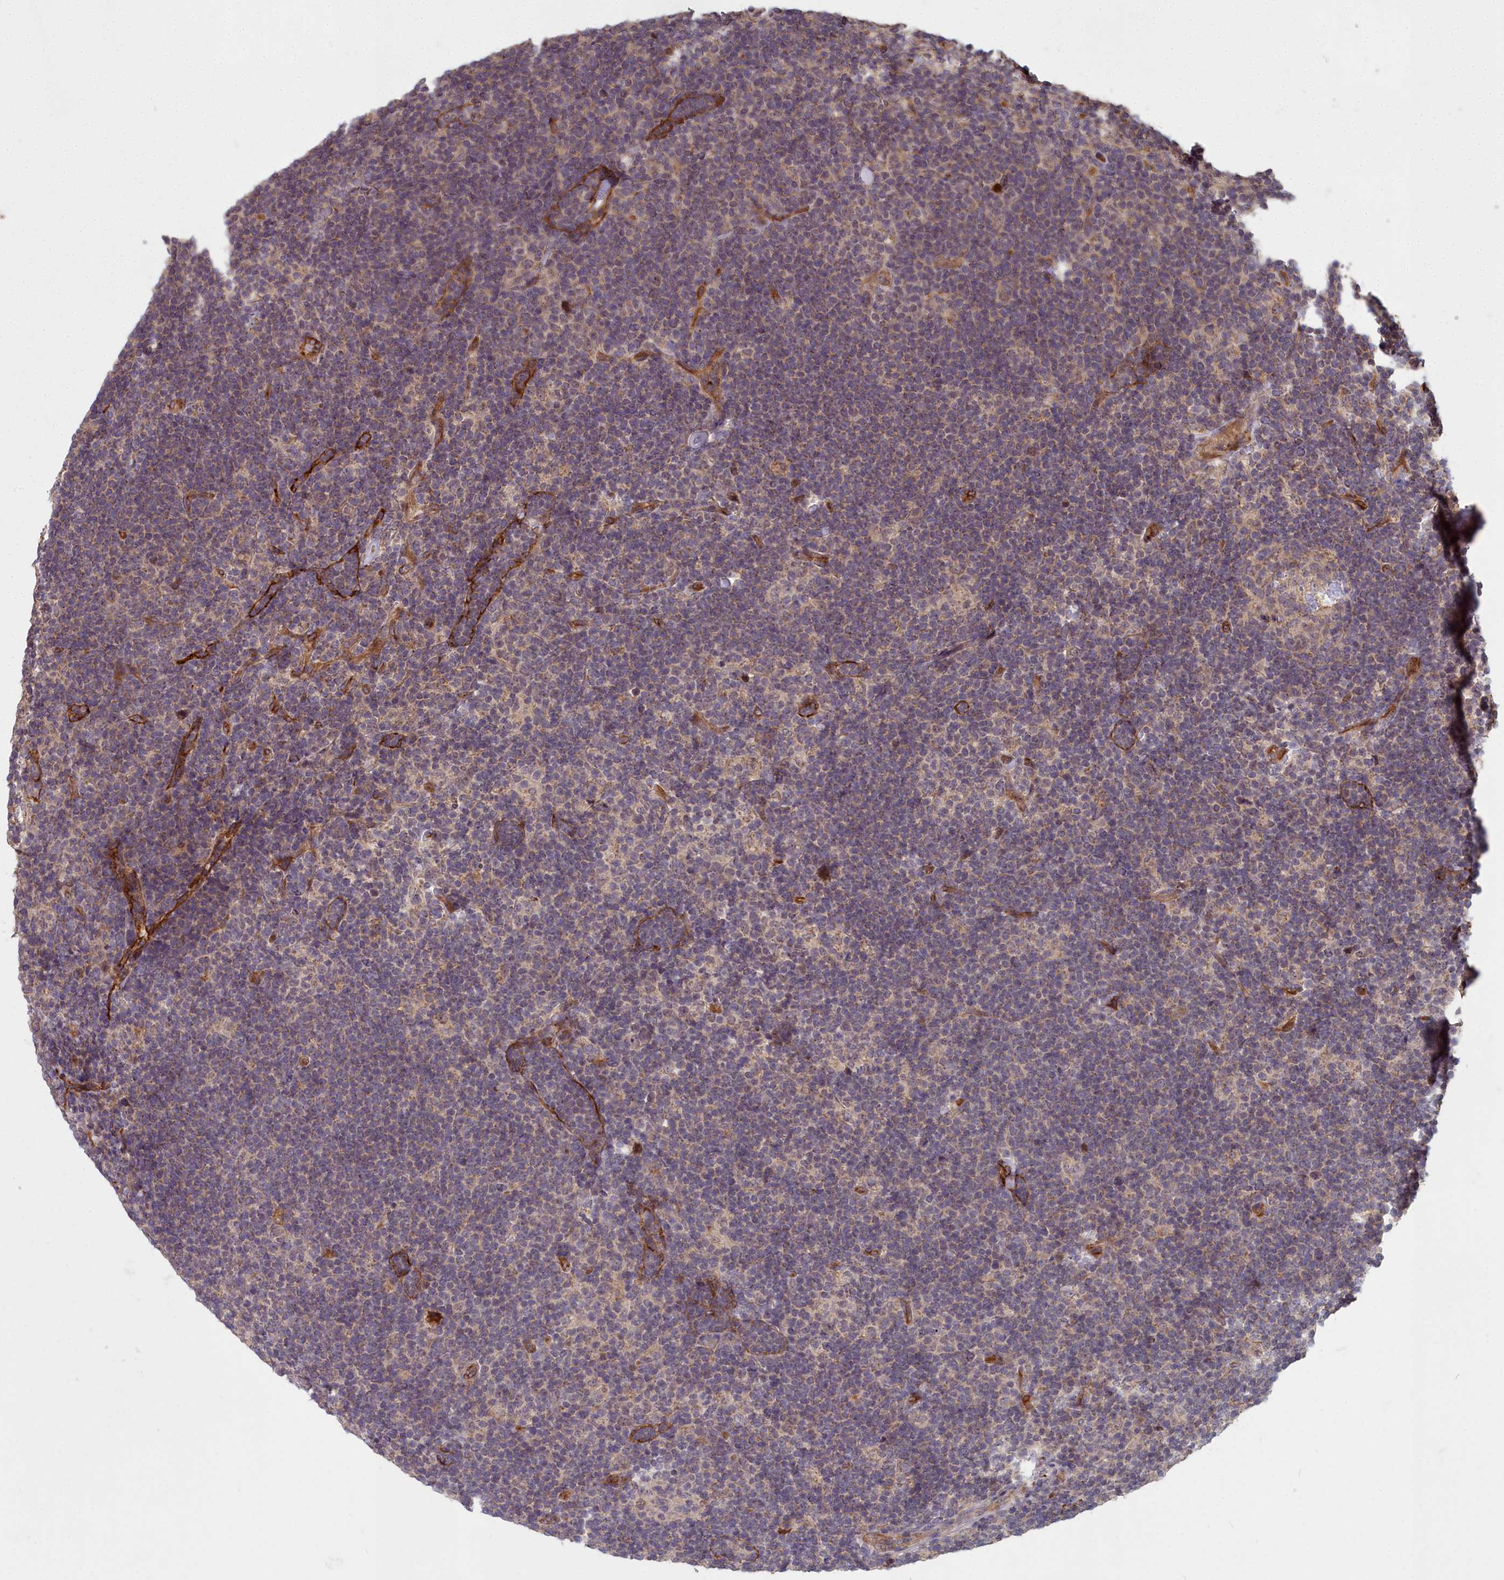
{"staining": {"intensity": "negative", "quantity": "none", "location": "none"}, "tissue": "lymphoma", "cell_type": "Tumor cells", "image_type": "cancer", "snomed": [{"axis": "morphology", "description": "Hodgkin's disease, NOS"}, {"axis": "topography", "description": "Lymph node"}], "caption": "The immunohistochemistry (IHC) micrograph has no significant expression in tumor cells of lymphoma tissue. The staining was performed using DAB (3,3'-diaminobenzidine) to visualize the protein expression in brown, while the nuclei were stained in blue with hematoxylin (Magnification: 20x).", "gene": "TSPYL4", "patient": {"sex": "female", "age": 57}}